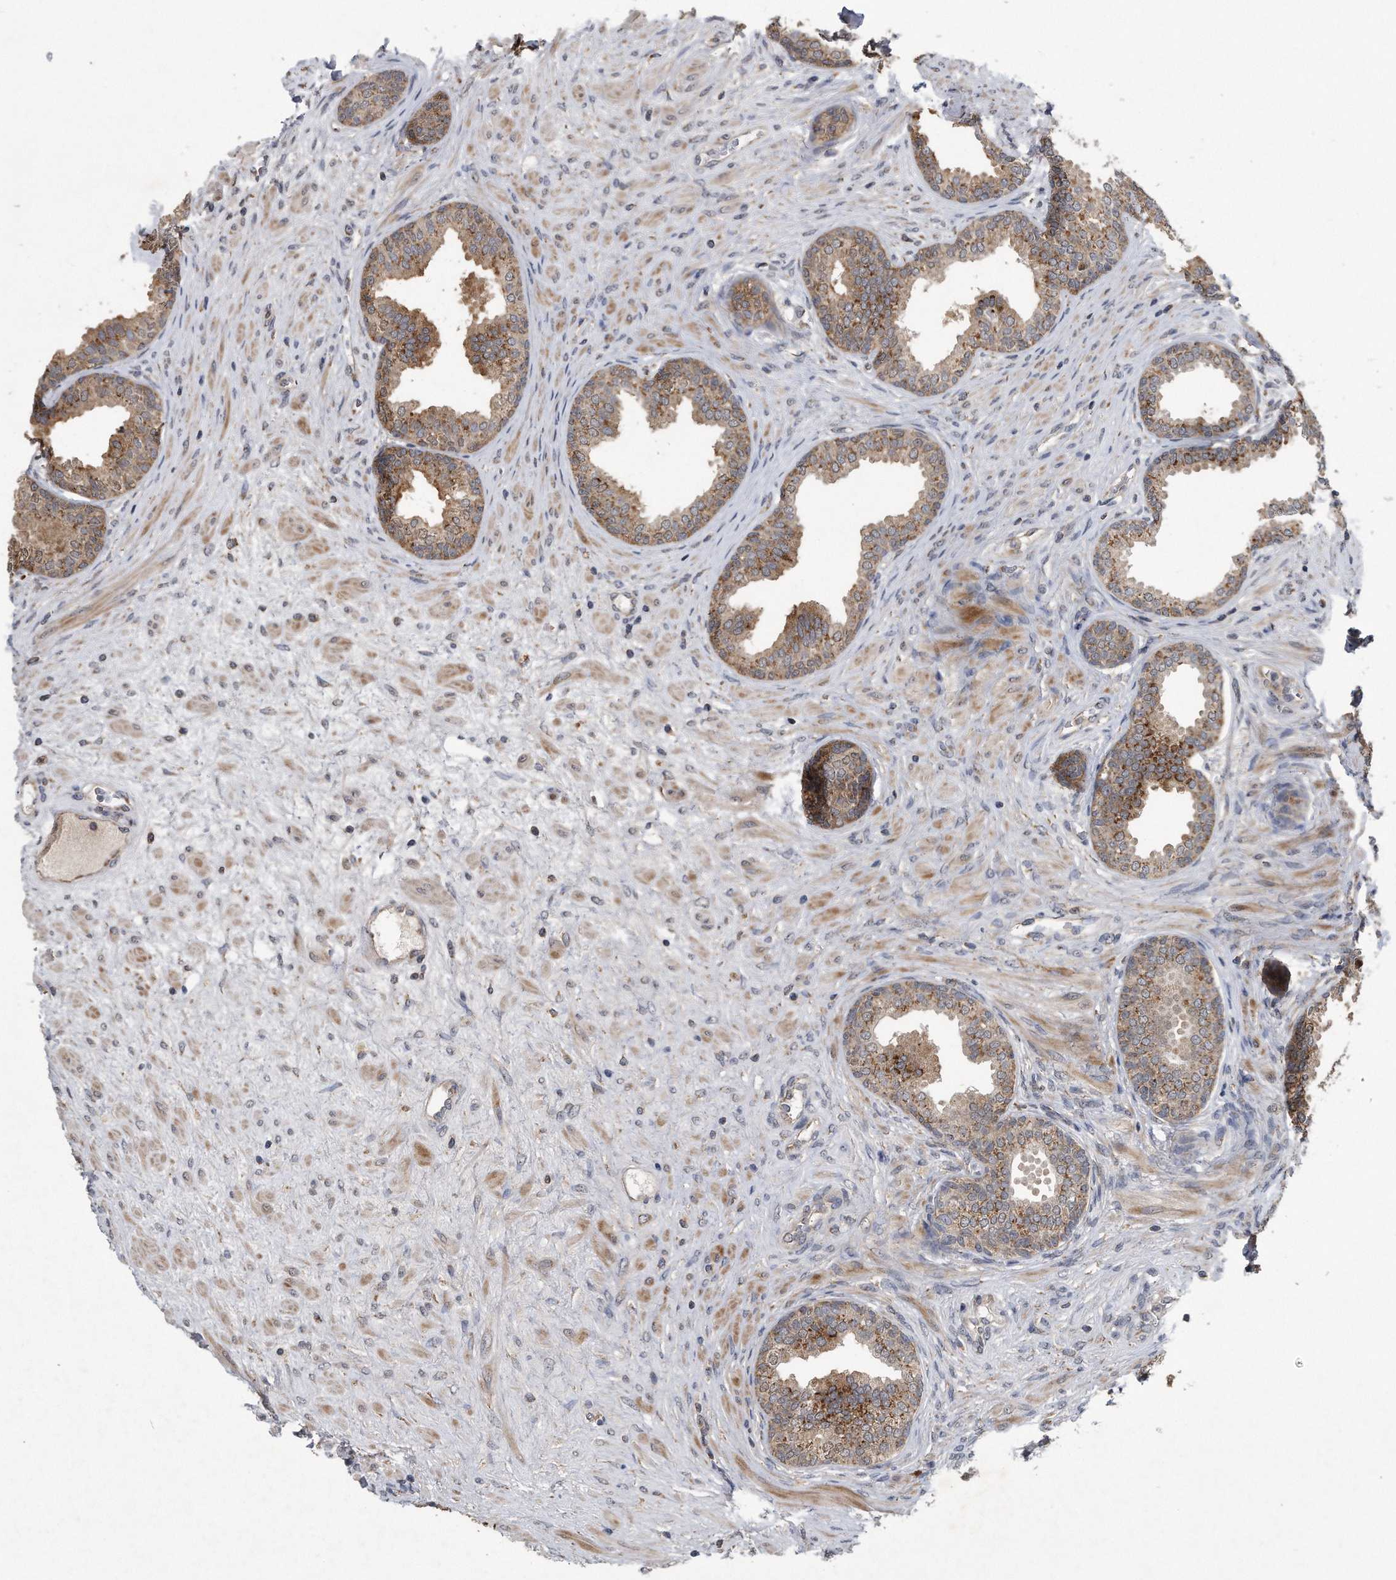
{"staining": {"intensity": "moderate", "quantity": ">75%", "location": "cytoplasmic/membranous"}, "tissue": "prostate", "cell_type": "Glandular cells", "image_type": "normal", "snomed": [{"axis": "morphology", "description": "Normal tissue, NOS"}, {"axis": "topography", "description": "Prostate"}], "caption": "Benign prostate shows moderate cytoplasmic/membranous expression in about >75% of glandular cells (Brightfield microscopy of DAB IHC at high magnification)..", "gene": "LYRM4", "patient": {"sex": "male", "age": 76}}